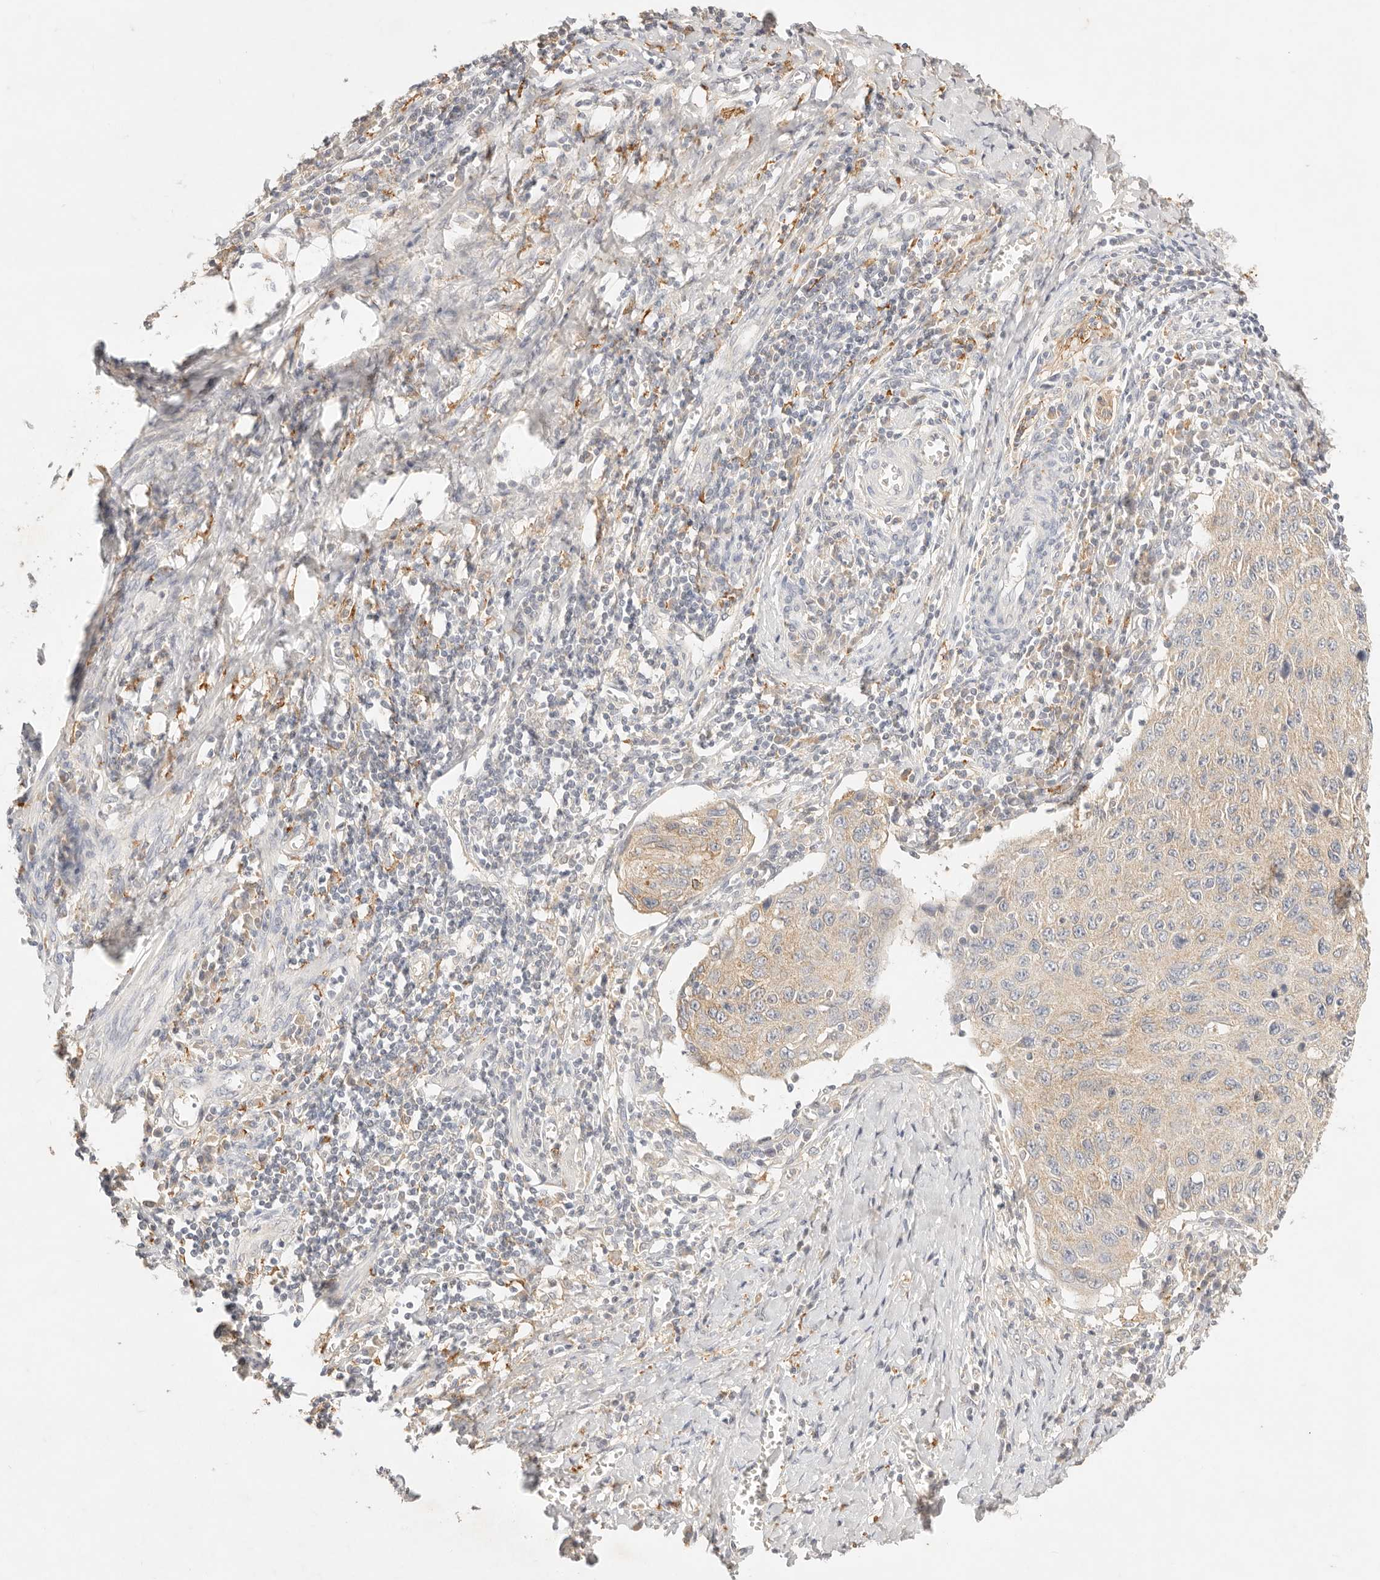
{"staining": {"intensity": "weak", "quantity": "25%-75%", "location": "cytoplasmic/membranous"}, "tissue": "cervical cancer", "cell_type": "Tumor cells", "image_type": "cancer", "snomed": [{"axis": "morphology", "description": "Squamous cell carcinoma, NOS"}, {"axis": "topography", "description": "Cervix"}], "caption": "Cervical cancer (squamous cell carcinoma) was stained to show a protein in brown. There is low levels of weak cytoplasmic/membranous expression in approximately 25%-75% of tumor cells. Nuclei are stained in blue.", "gene": "HK2", "patient": {"sex": "female", "age": 53}}